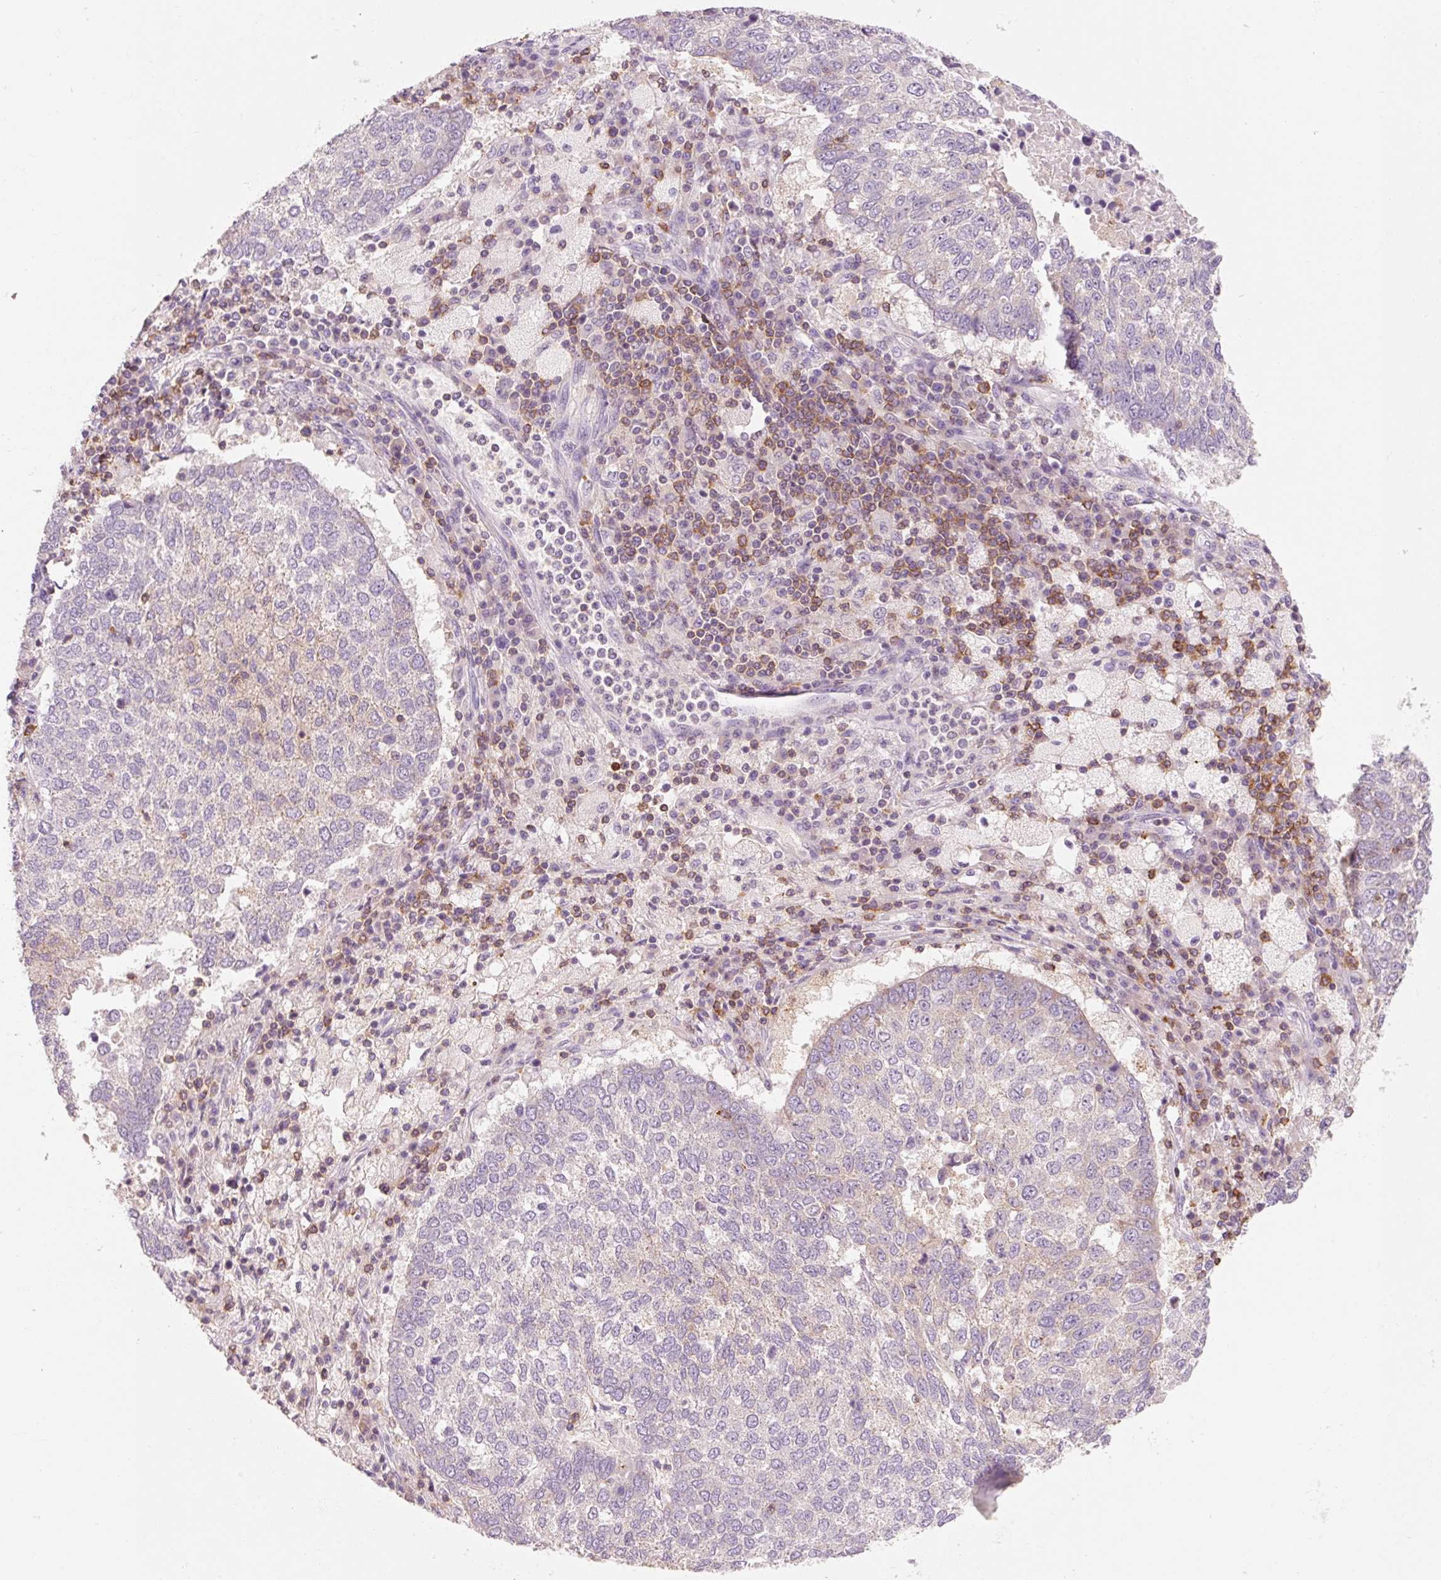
{"staining": {"intensity": "weak", "quantity": "<25%", "location": "cytoplasmic/membranous"}, "tissue": "lung cancer", "cell_type": "Tumor cells", "image_type": "cancer", "snomed": [{"axis": "morphology", "description": "Squamous cell carcinoma, NOS"}, {"axis": "topography", "description": "Lung"}], "caption": "Image shows no significant protein positivity in tumor cells of lung squamous cell carcinoma.", "gene": "OR8K1", "patient": {"sex": "male", "age": 73}}